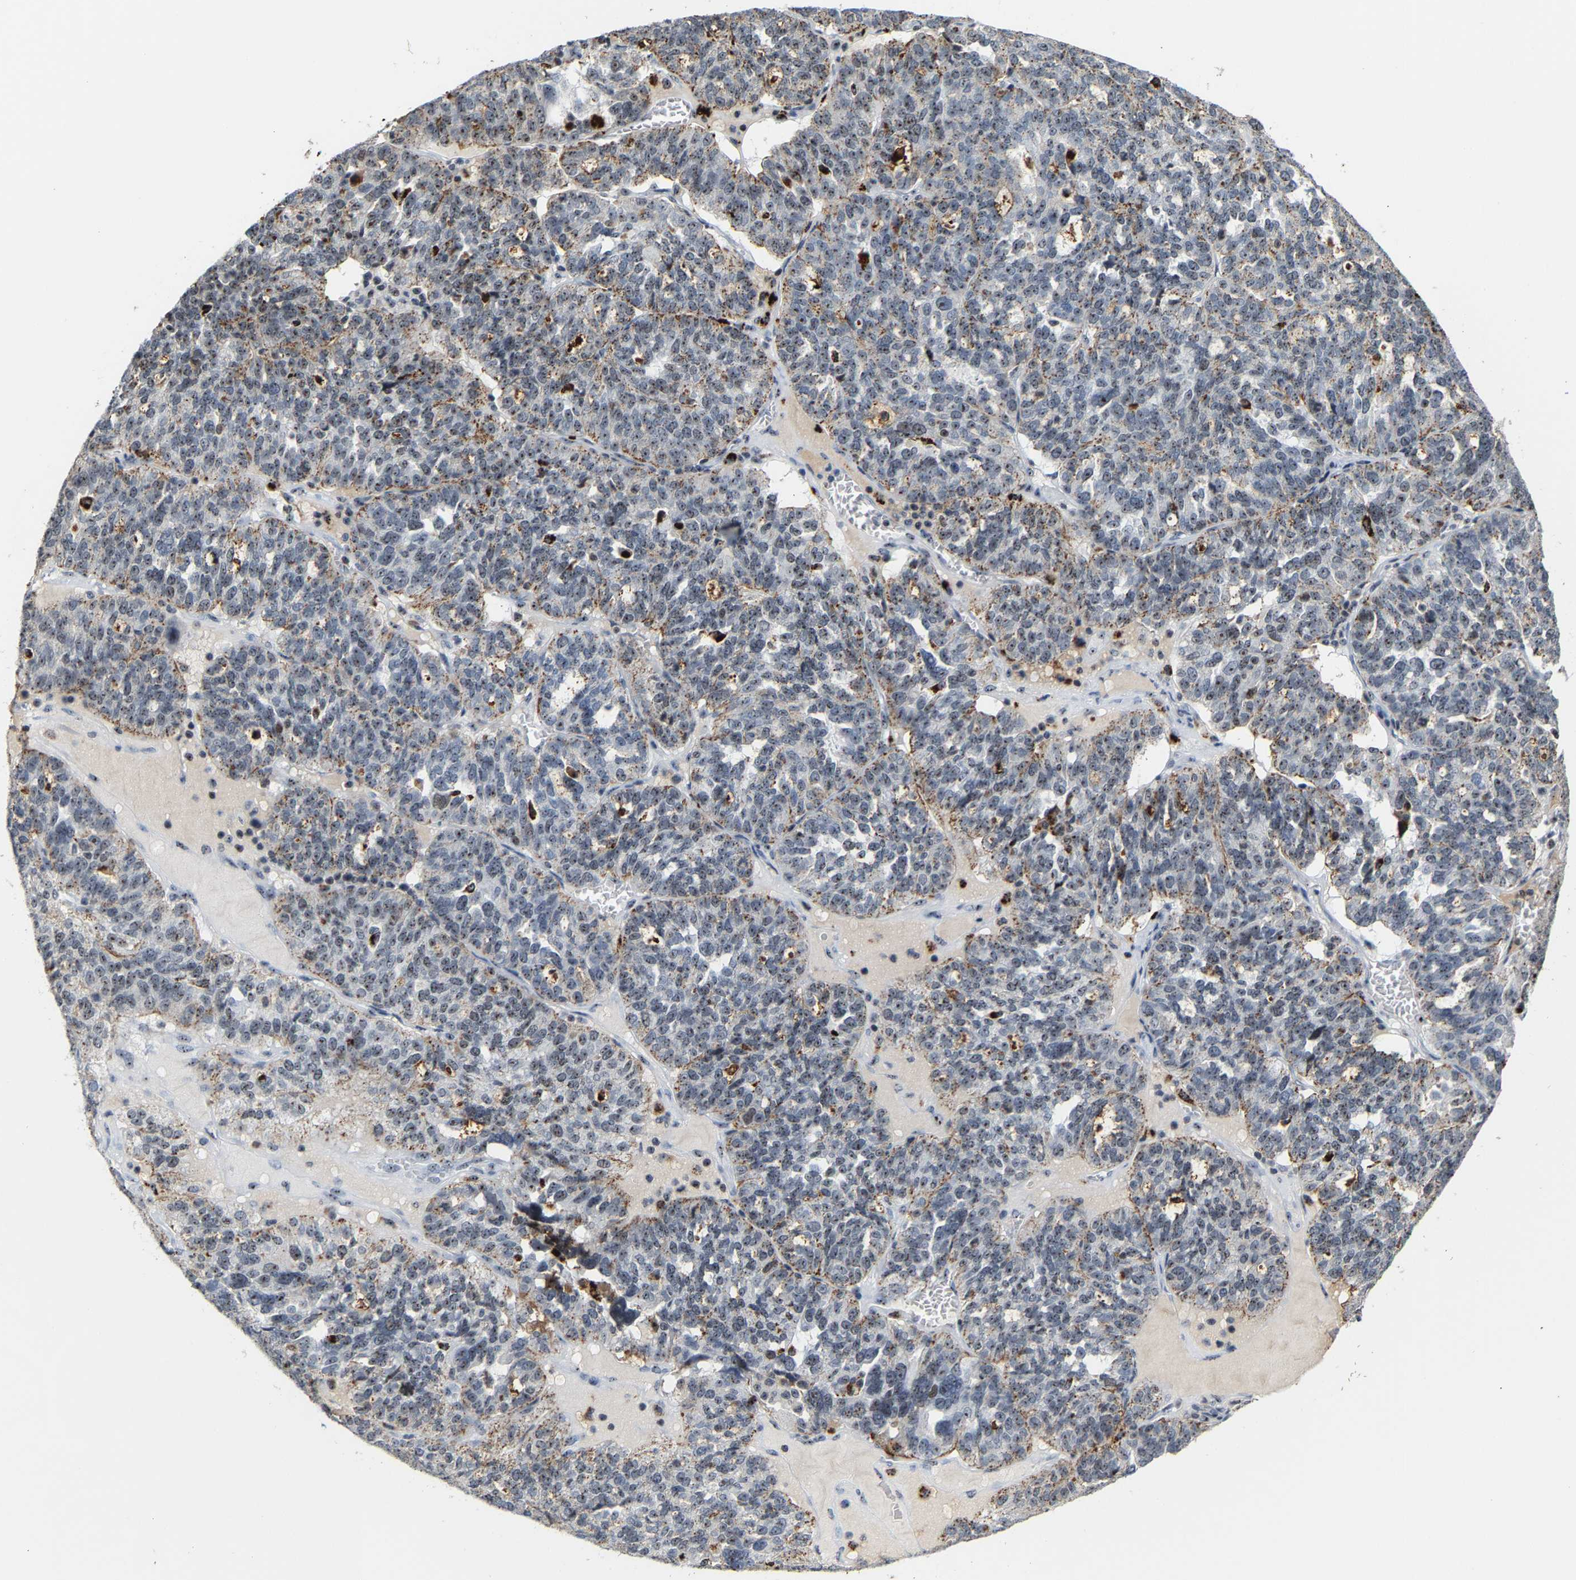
{"staining": {"intensity": "weak", "quantity": "25%-75%", "location": "cytoplasmic/membranous,nuclear"}, "tissue": "ovarian cancer", "cell_type": "Tumor cells", "image_type": "cancer", "snomed": [{"axis": "morphology", "description": "Cystadenocarcinoma, serous, NOS"}, {"axis": "topography", "description": "Ovary"}], "caption": "This is an image of IHC staining of serous cystadenocarcinoma (ovarian), which shows weak positivity in the cytoplasmic/membranous and nuclear of tumor cells.", "gene": "NOP58", "patient": {"sex": "female", "age": 59}}